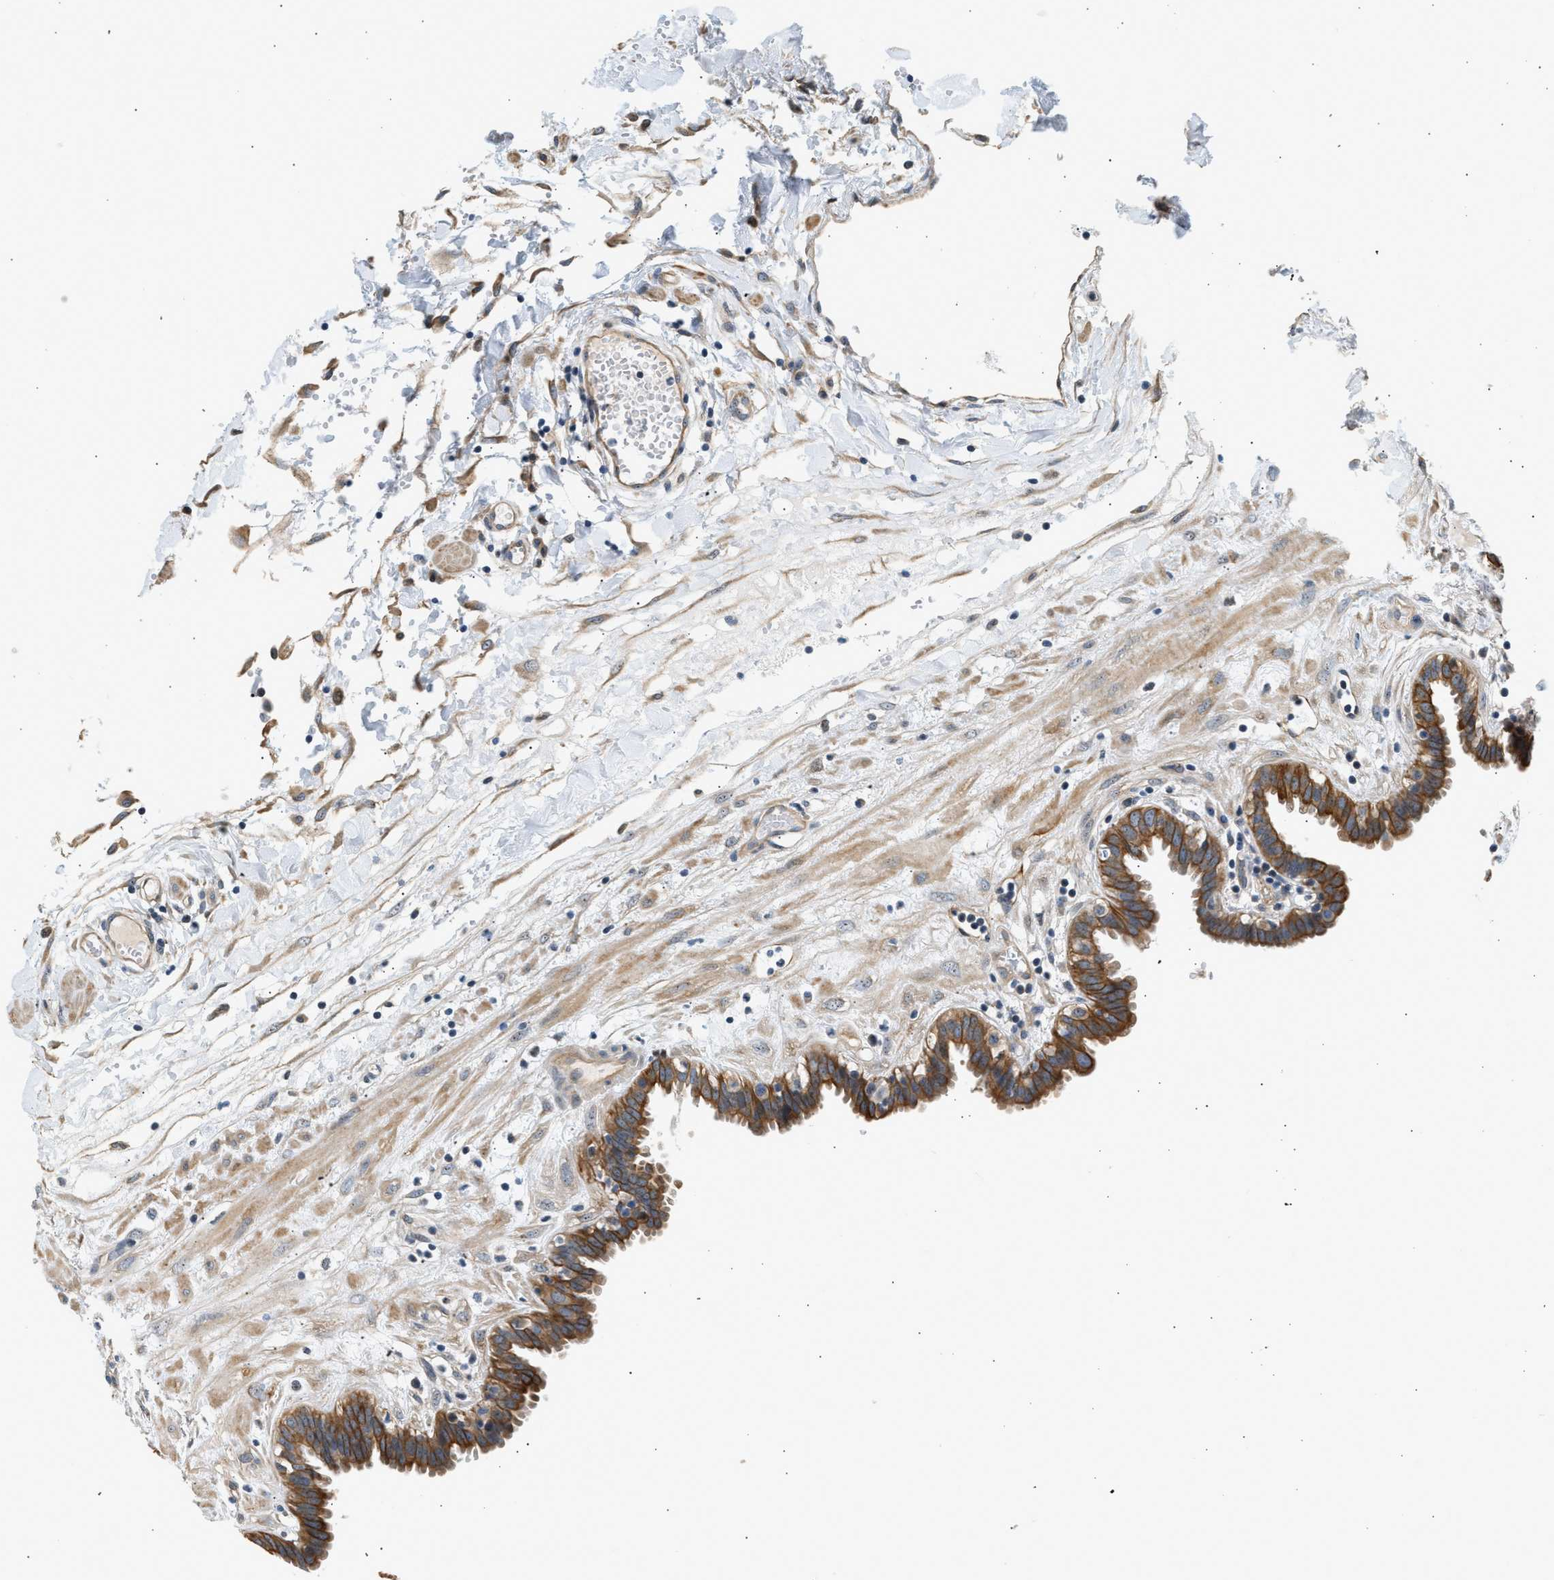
{"staining": {"intensity": "moderate", "quantity": ">75%", "location": "cytoplasmic/membranous"}, "tissue": "fallopian tube", "cell_type": "Glandular cells", "image_type": "normal", "snomed": [{"axis": "morphology", "description": "Normal tissue, NOS"}, {"axis": "topography", "description": "Fallopian tube"}, {"axis": "topography", "description": "Placenta"}], "caption": "A medium amount of moderate cytoplasmic/membranous staining is present in approximately >75% of glandular cells in unremarkable fallopian tube. (DAB IHC with brightfield microscopy, high magnification).", "gene": "WDR31", "patient": {"sex": "female", "age": 32}}